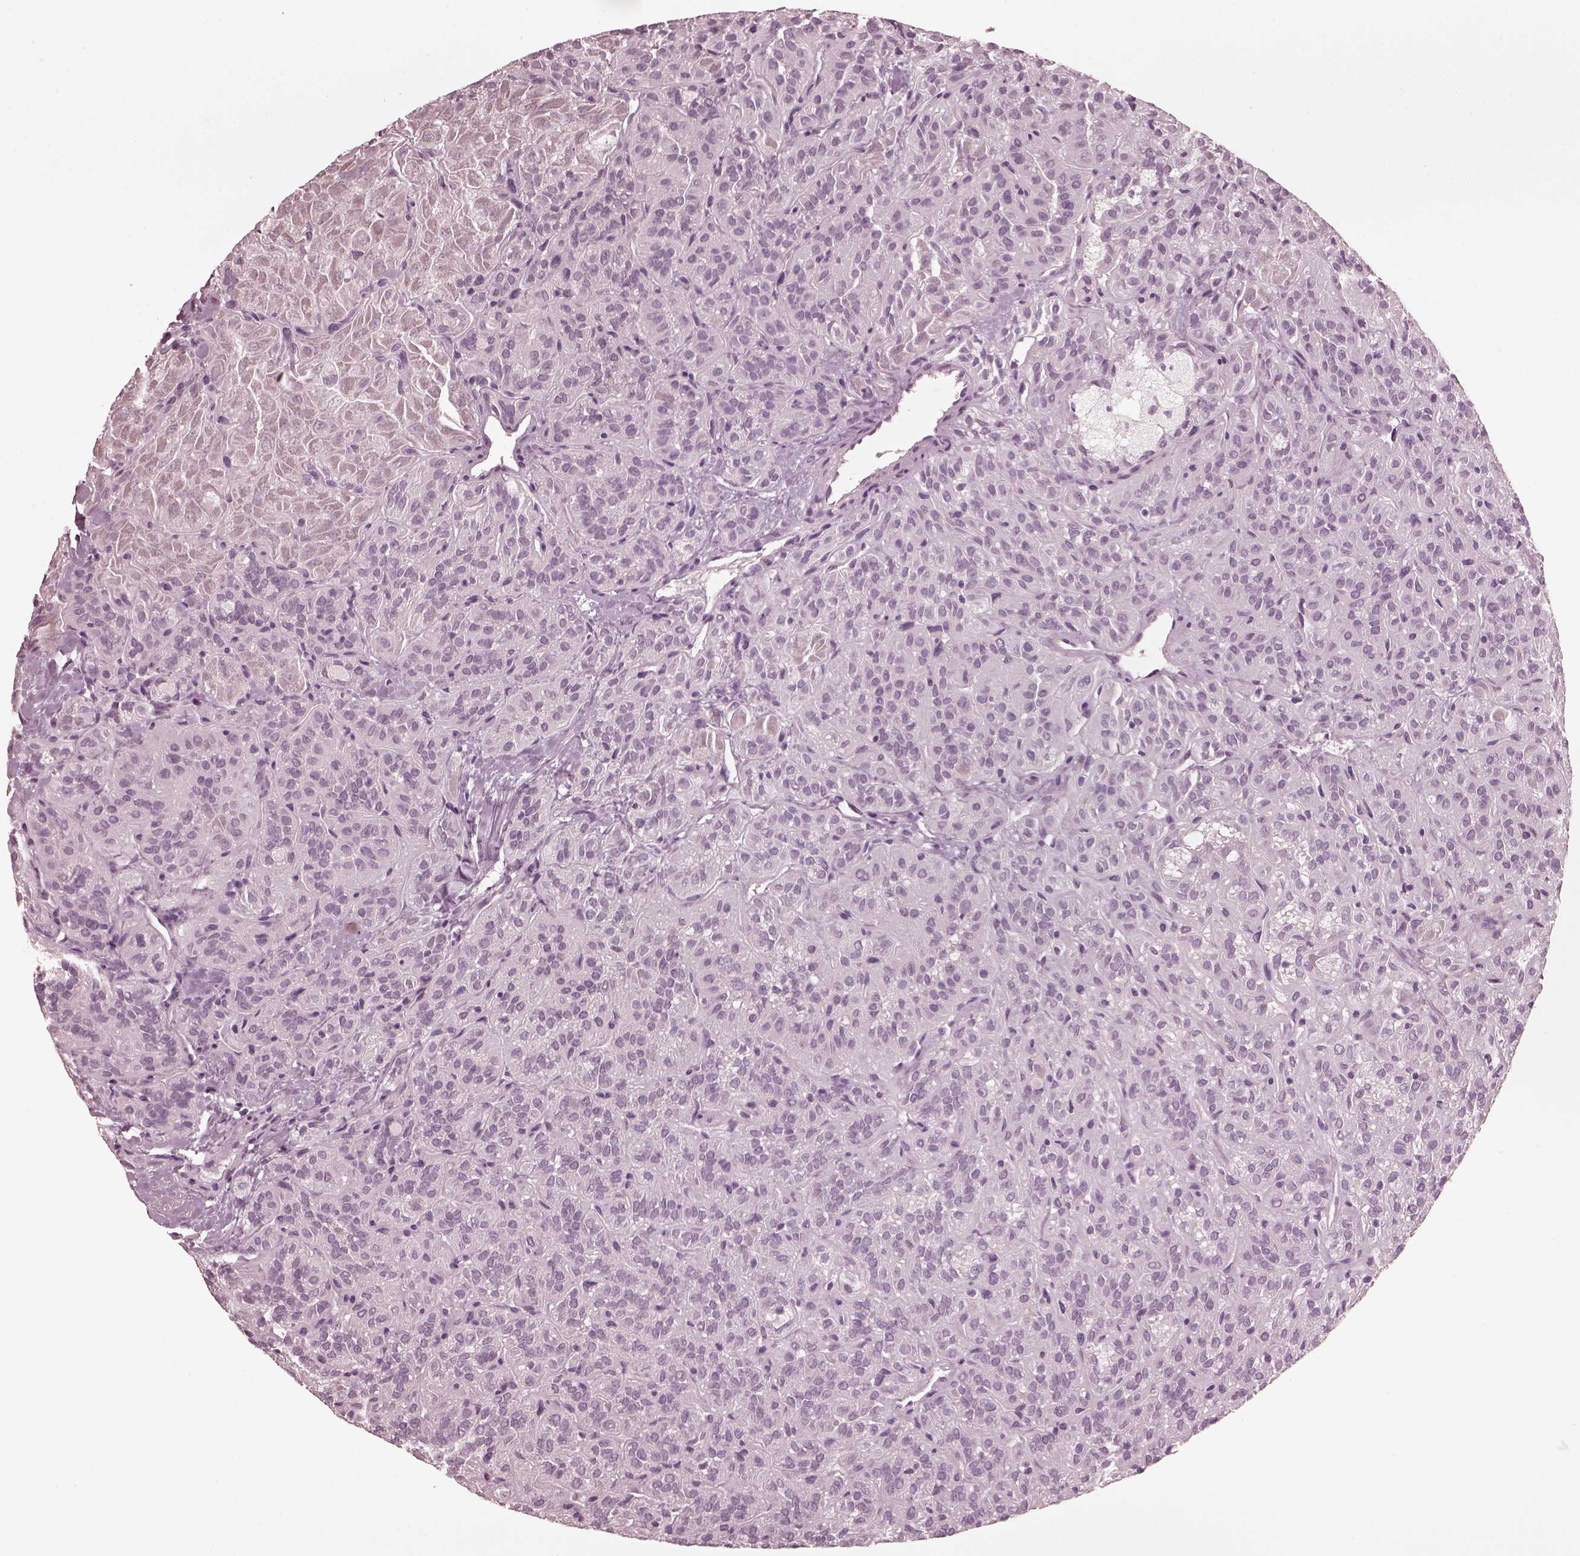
{"staining": {"intensity": "negative", "quantity": "none", "location": "none"}, "tissue": "thyroid cancer", "cell_type": "Tumor cells", "image_type": "cancer", "snomed": [{"axis": "morphology", "description": "Papillary adenocarcinoma, NOS"}, {"axis": "topography", "description": "Thyroid gland"}], "caption": "Thyroid papillary adenocarcinoma was stained to show a protein in brown. There is no significant expression in tumor cells.", "gene": "CGA", "patient": {"sex": "female", "age": 45}}